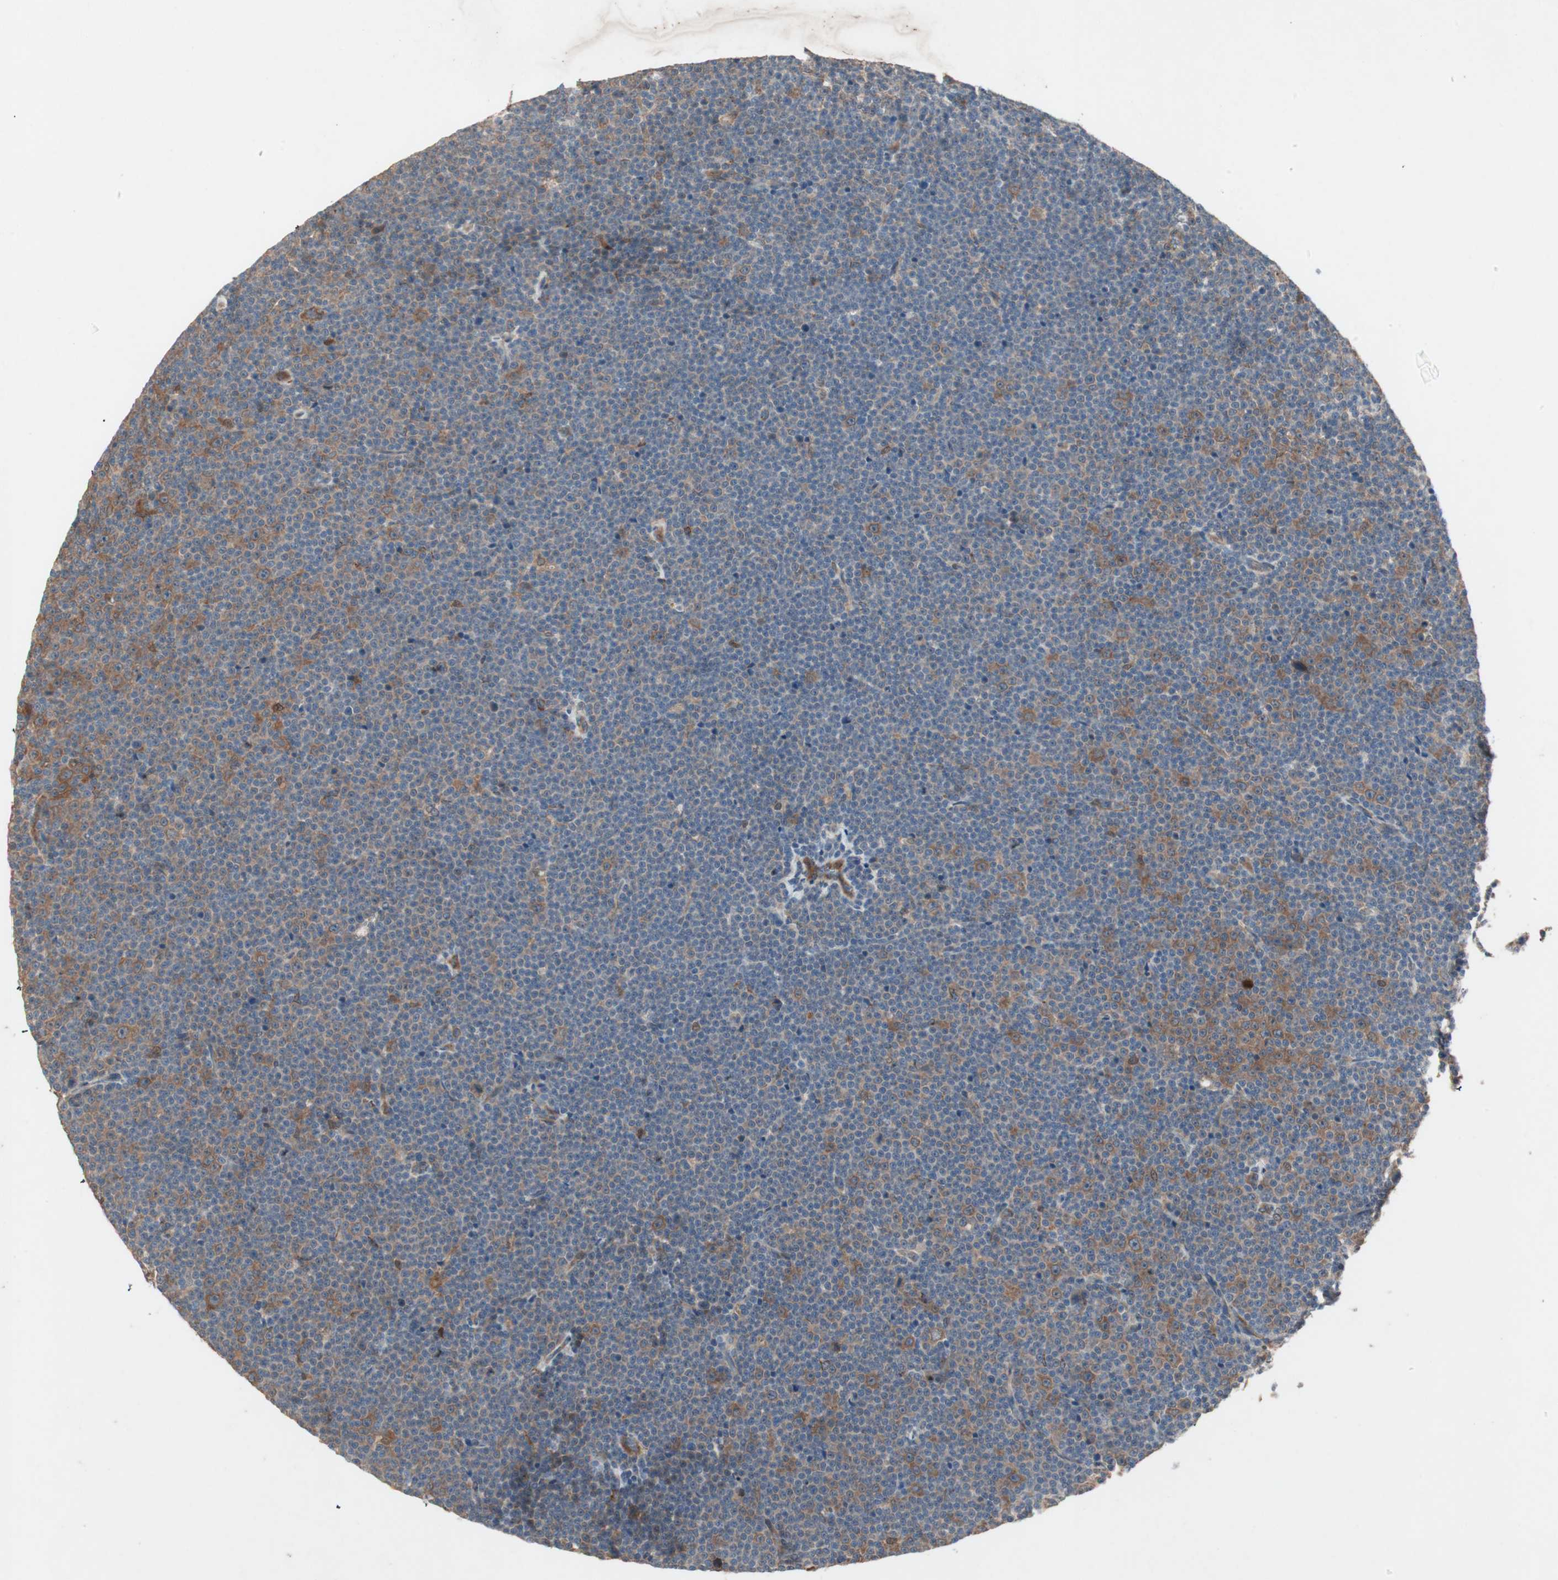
{"staining": {"intensity": "moderate", "quantity": "25%-75%", "location": "cytoplasmic/membranous"}, "tissue": "lymphoma", "cell_type": "Tumor cells", "image_type": "cancer", "snomed": [{"axis": "morphology", "description": "Malignant lymphoma, non-Hodgkin's type, Low grade"}, {"axis": "topography", "description": "Lymph node"}], "caption": "This is a histology image of immunohistochemistry staining of lymphoma, which shows moderate staining in the cytoplasmic/membranous of tumor cells.", "gene": "SDSL", "patient": {"sex": "female", "age": 67}}